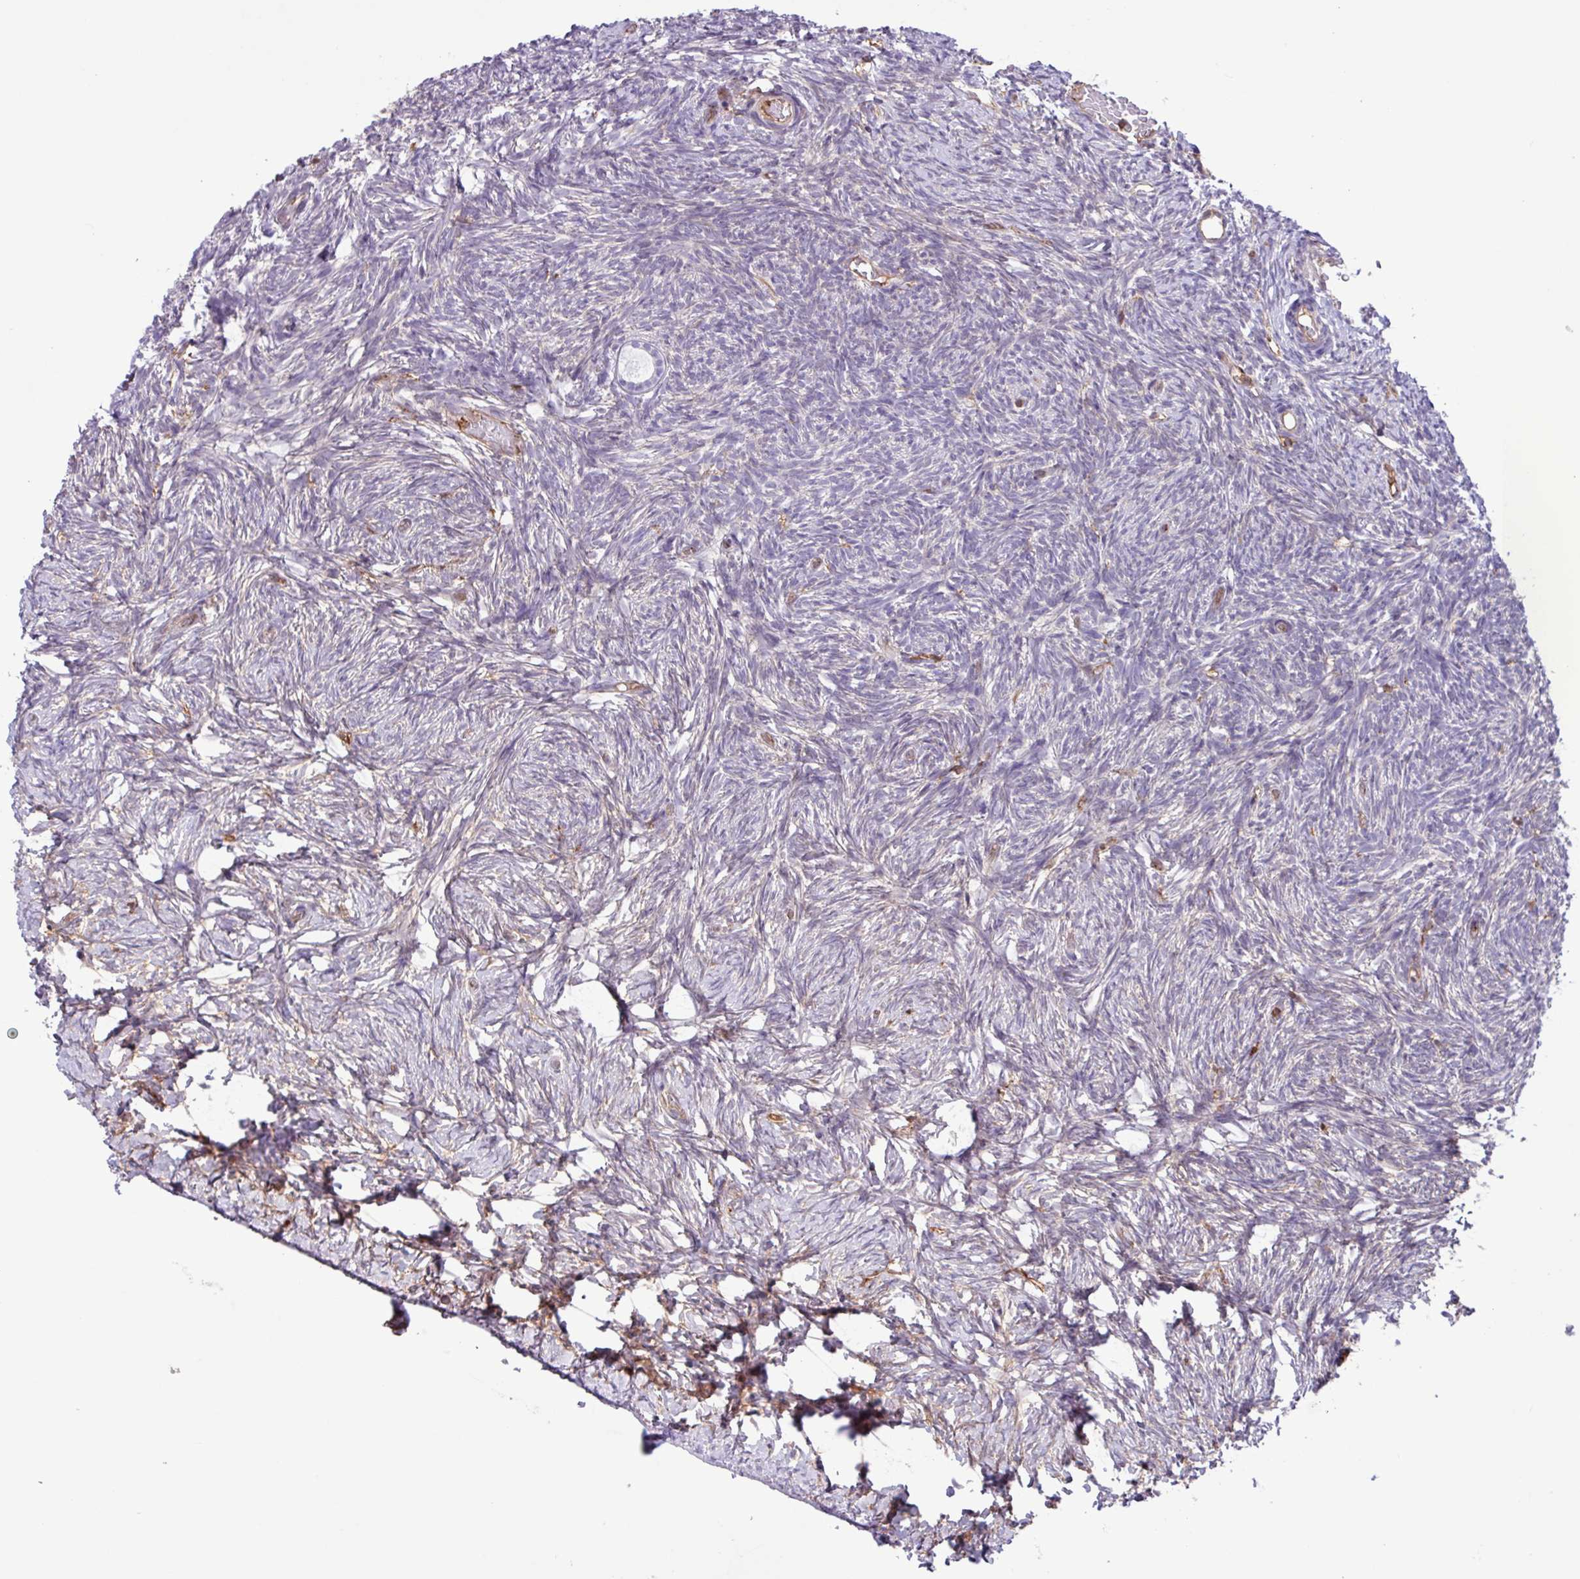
{"staining": {"intensity": "negative", "quantity": "none", "location": "none"}, "tissue": "ovary", "cell_type": "Follicle cells", "image_type": "normal", "snomed": [{"axis": "morphology", "description": "Normal tissue, NOS"}, {"axis": "topography", "description": "Ovary"}], "caption": "DAB (3,3'-diaminobenzidine) immunohistochemical staining of normal human ovary shows no significant expression in follicle cells. The staining is performed using DAB brown chromogen with nuclei counter-stained in using hematoxylin.", "gene": "PPP1R18", "patient": {"sex": "female", "age": 39}}